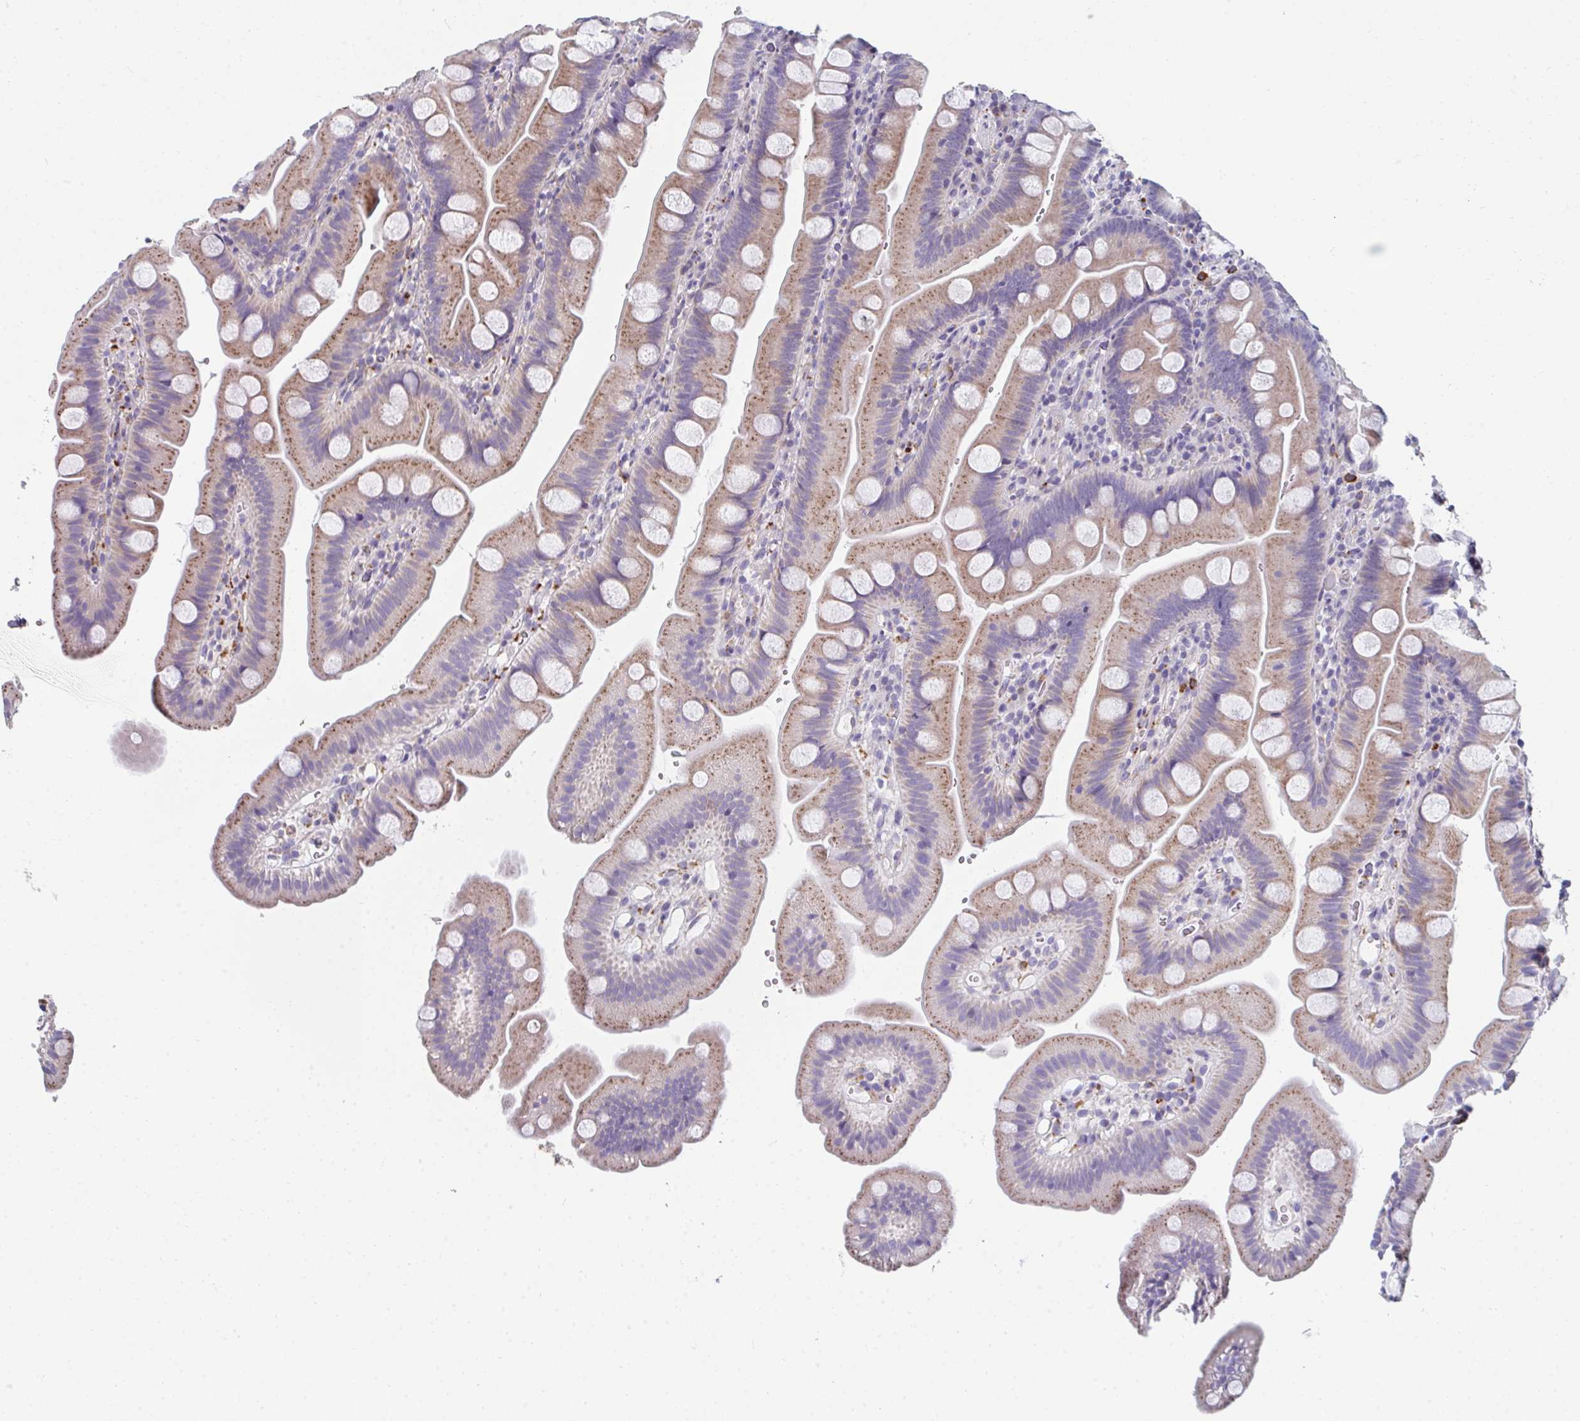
{"staining": {"intensity": "moderate", "quantity": "25%-75%", "location": "cytoplasmic/membranous"}, "tissue": "small intestine", "cell_type": "Glandular cells", "image_type": "normal", "snomed": [{"axis": "morphology", "description": "Normal tissue, NOS"}, {"axis": "topography", "description": "Small intestine"}], "caption": "Immunohistochemistry (IHC) image of unremarkable small intestine stained for a protein (brown), which reveals medium levels of moderate cytoplasmic/membranous staining in about 25%-75% of glandular cells.", "gene": "EIF1AD", "patient": {"sex": "female", "age": 68}}